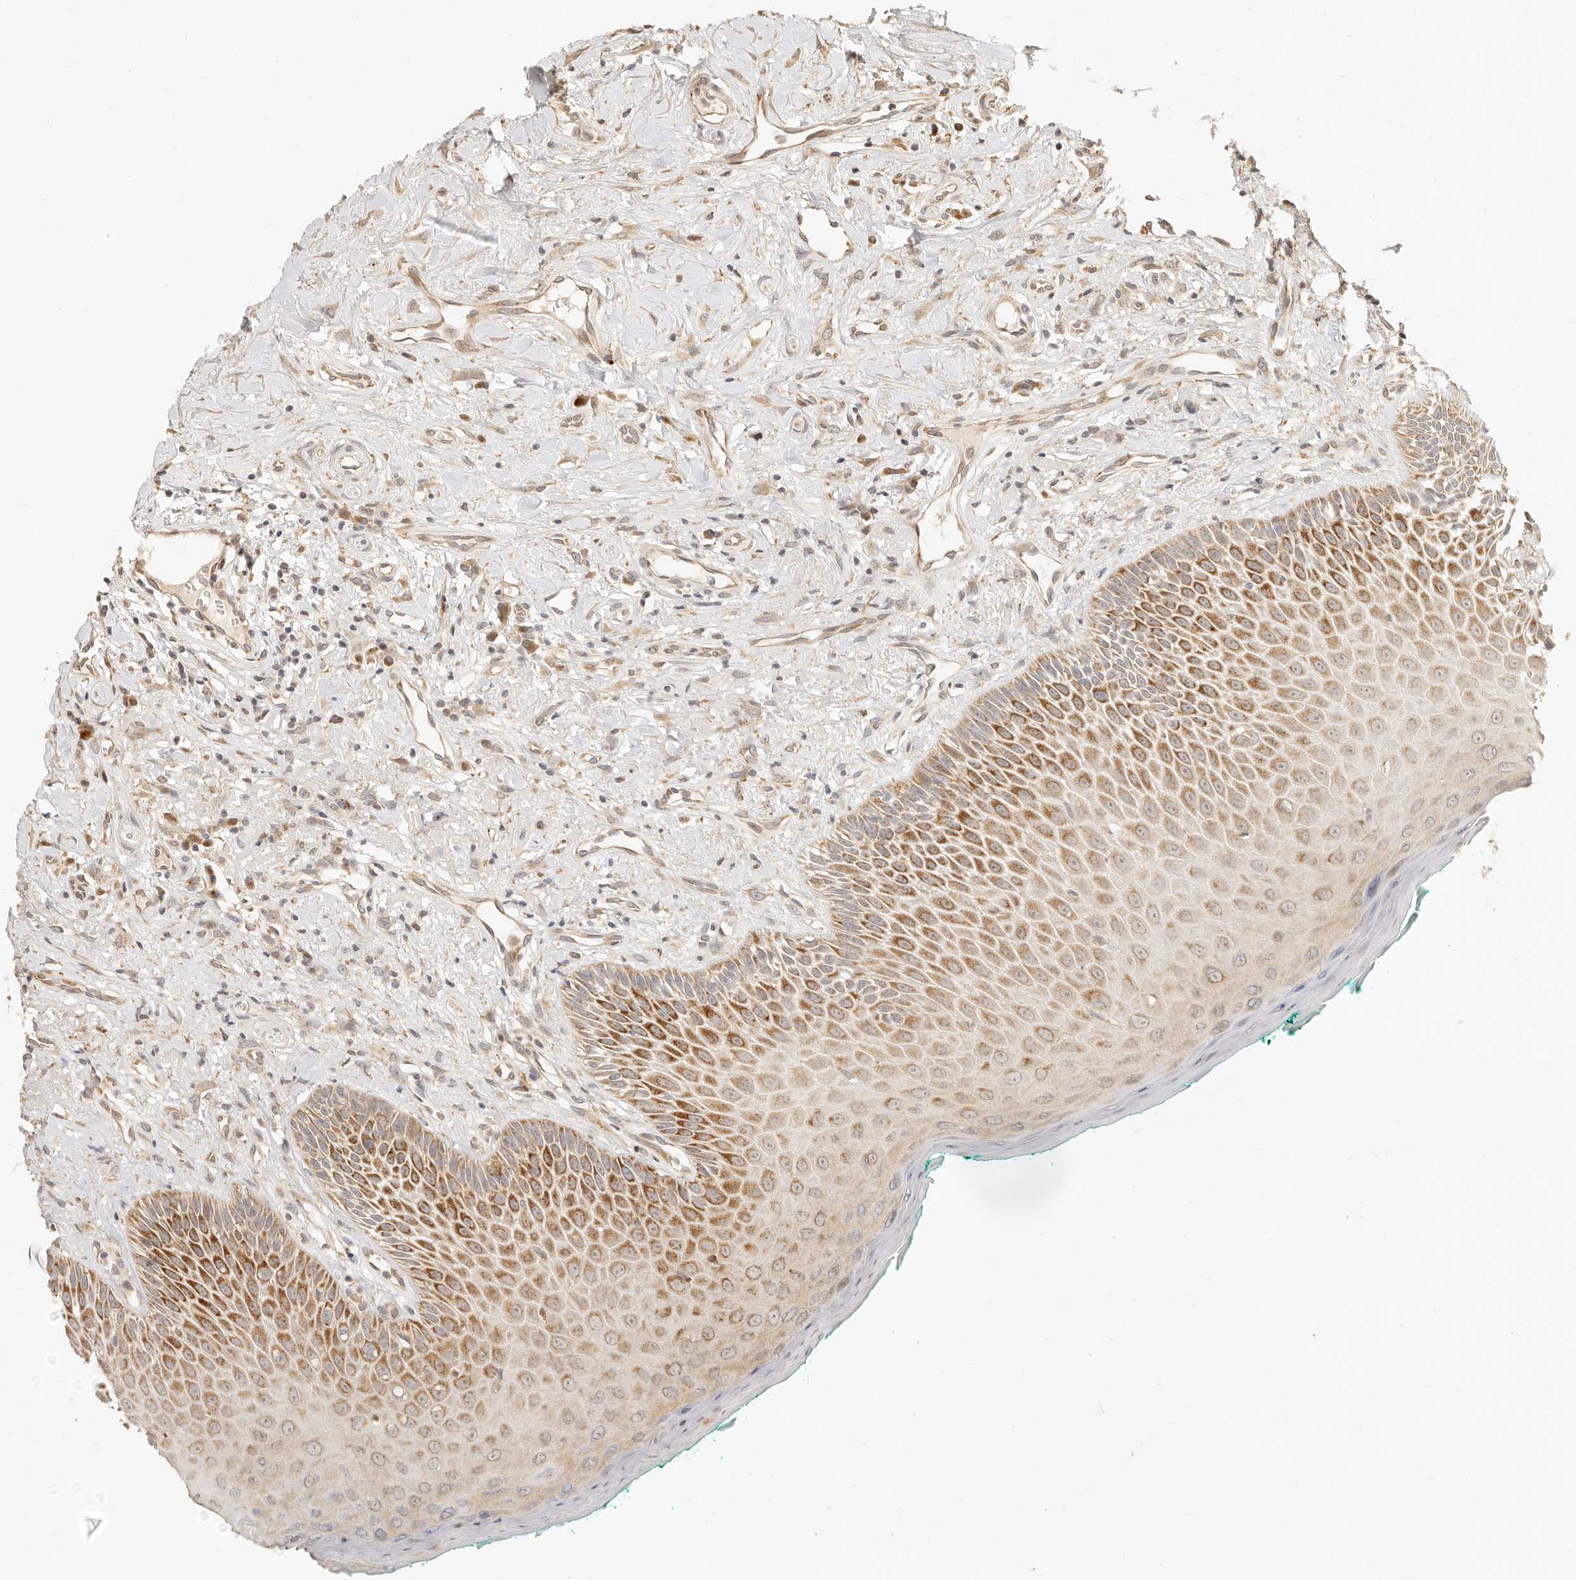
{"staining": {"intensity": "strong", "quantity": "25%-75%", "location": "cytoplasmic/membranous"}, "tissue": "oral mucosa", "cell_type": "Squamous epithelial cells", "image_type": "normal", "snomed": [{"axis": "morphology", "description": "Normal tissue, NOS"}, {"axis": "topography", "description": "Oral tissue"}], "caption": "Oral mucosa stained with DAB immunohistochemistry reveals high levels of strong cytoplasmic/membranous positivity in approximately 25%-75% of squamous epithelial cells.", "gene": "TIMM17A", "patient": {"sex": "female", "age": 70}}